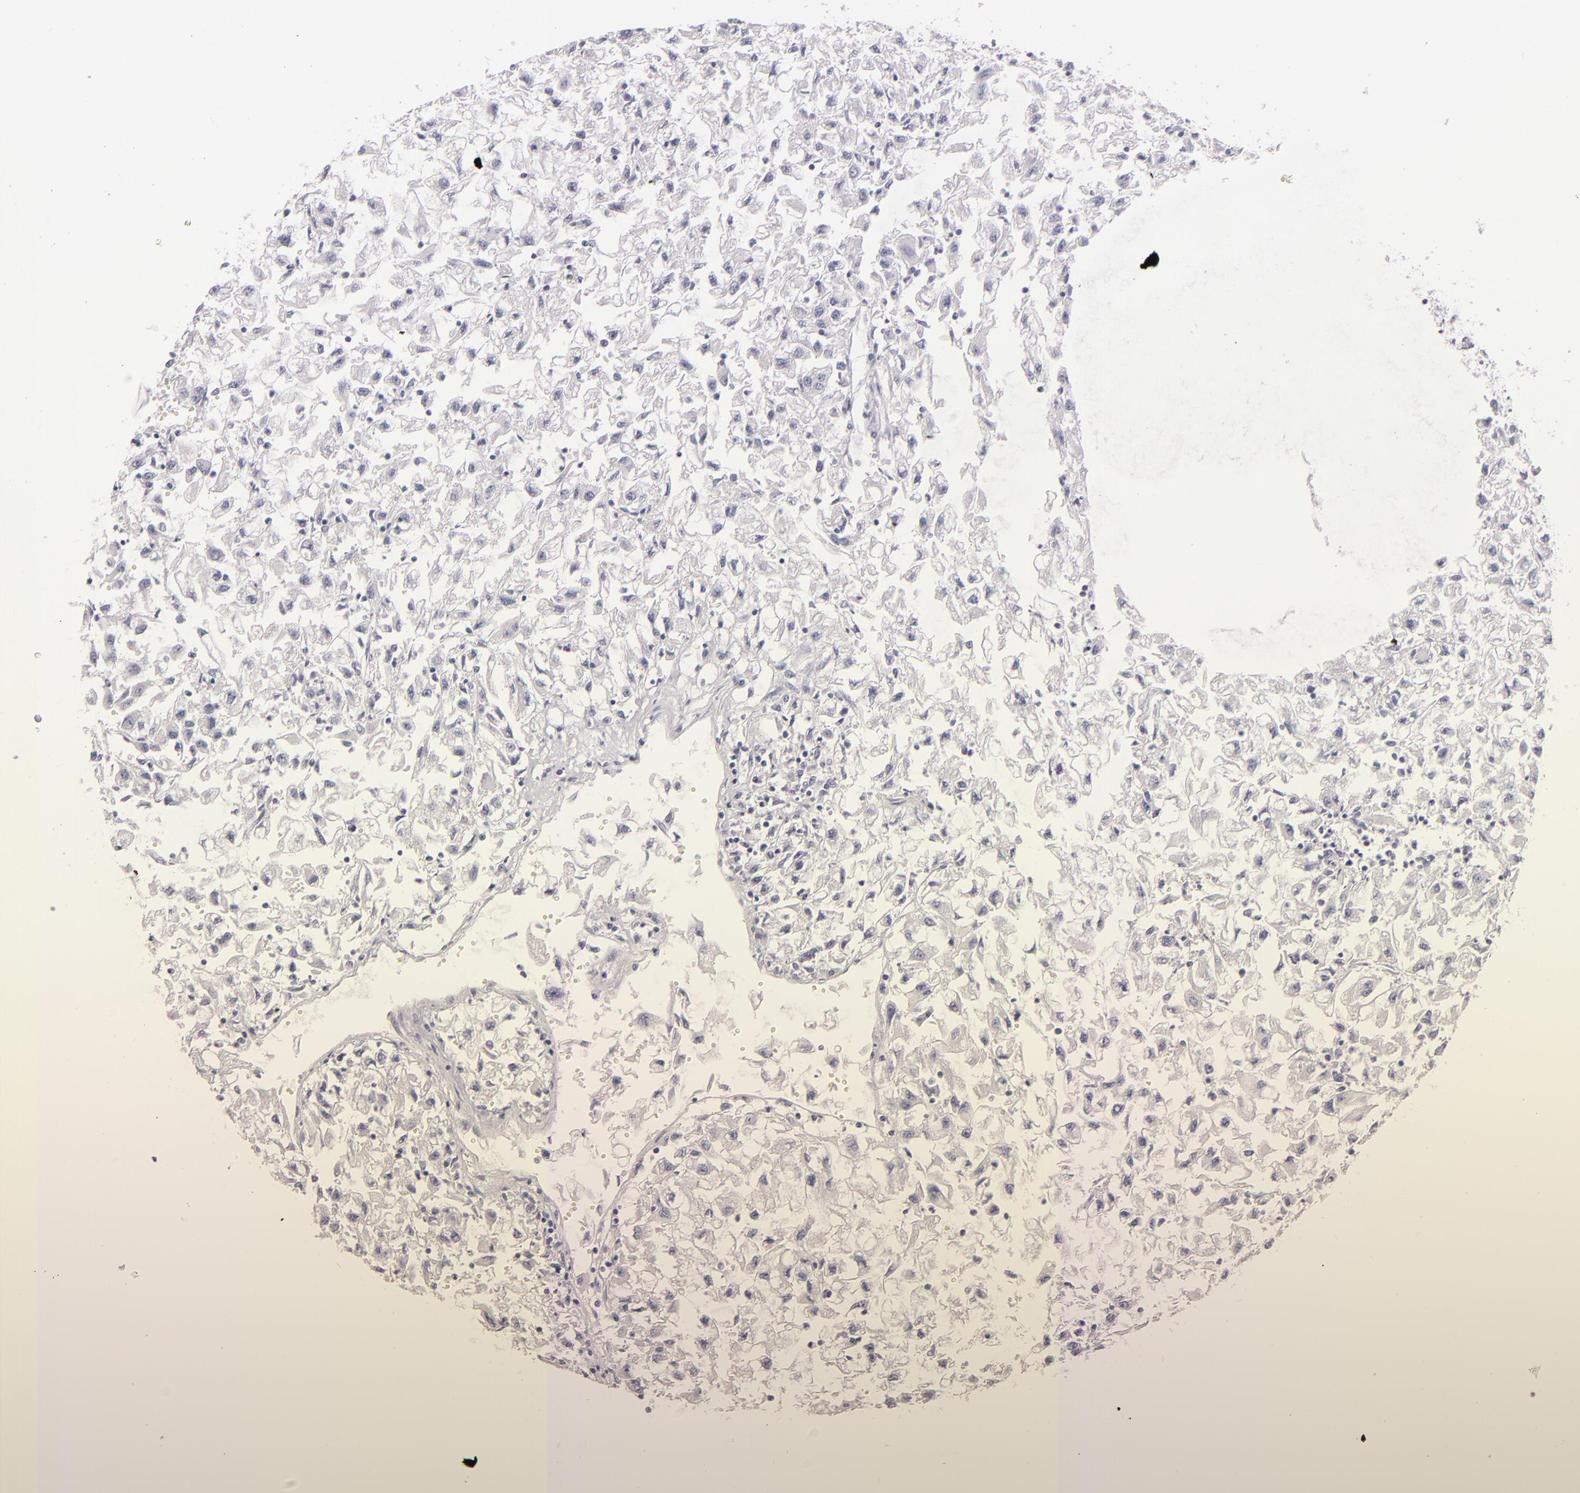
{"staining": {"intensity": "negative", "quantity": "none", "location": "none"}, "tissue": "renal cancer", "cell_type": "Tumor cells", "image_type": "cancer", "snomed": [{"axis": "morphology", "description": "Adenocarcinoma, NOS"}, {"axis": "topography", "description": "Kidney"}], "caption": "Protein analysis of renal cancer displays no significant positivity in tumor cells.", "gene": "FABP1", "patient": {"sex": "male", "age": 59}}